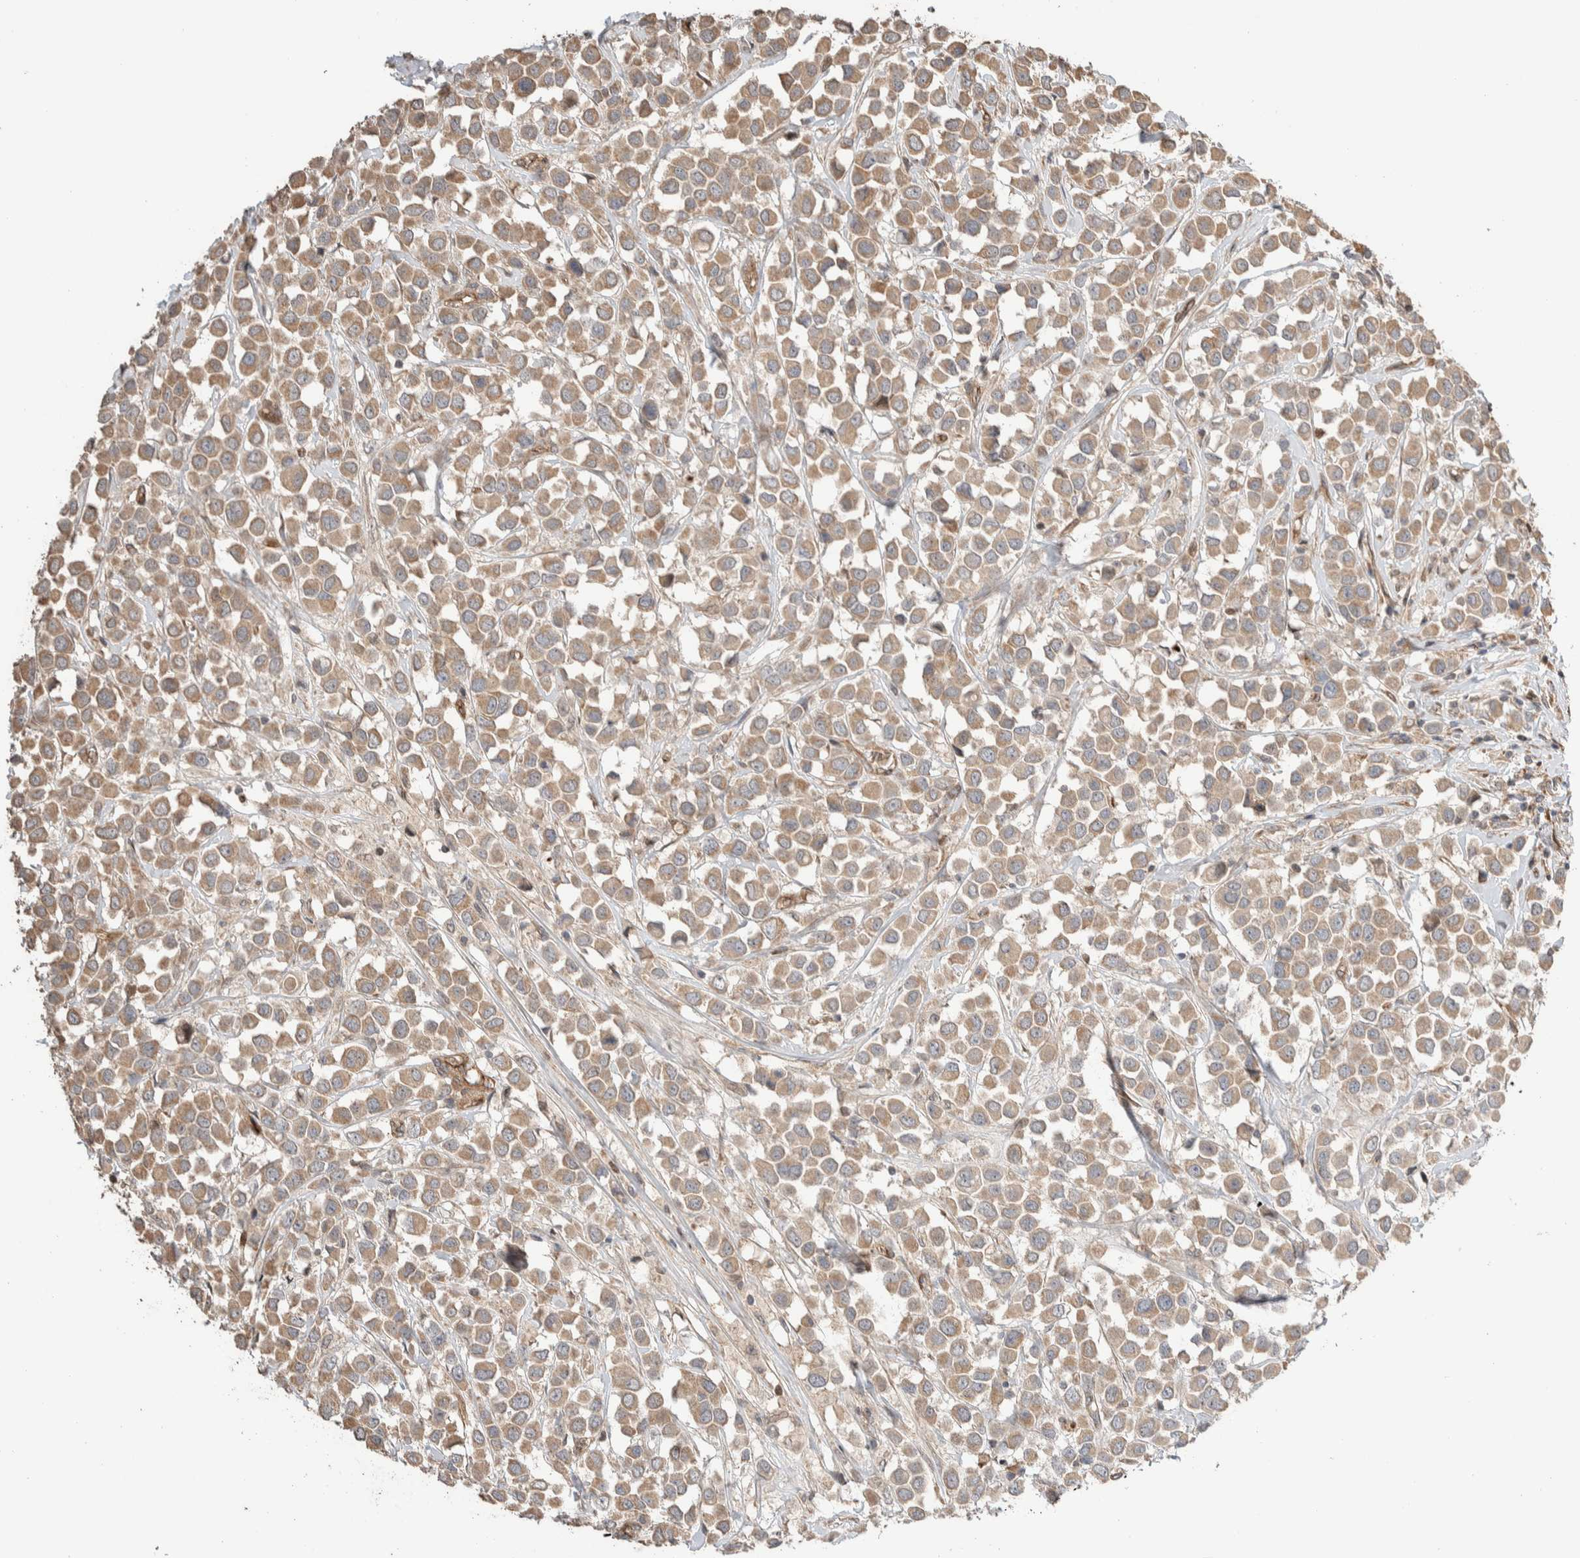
{"staining": {"intensity": "weak", "quantity": ">75%", "location": "cytoplasmic/membranous"}, "tissue": "breast cancer", "cell_type": "Tumor cells", "image_type": "cancer", "snomed": [{"axis": "morphology", "description": "Duct carcinoma"}, {"axis": "topography", "description": "Breast"}], "caption": "The image shows immunohistochemical staining of breast intraductal carcinoma. There is weak cytoplasmic/membranous positivity is identified in approximately >75% of tumor cells.", "gene": "ERC1", "patient": {"sex": "female", "age": 61}}